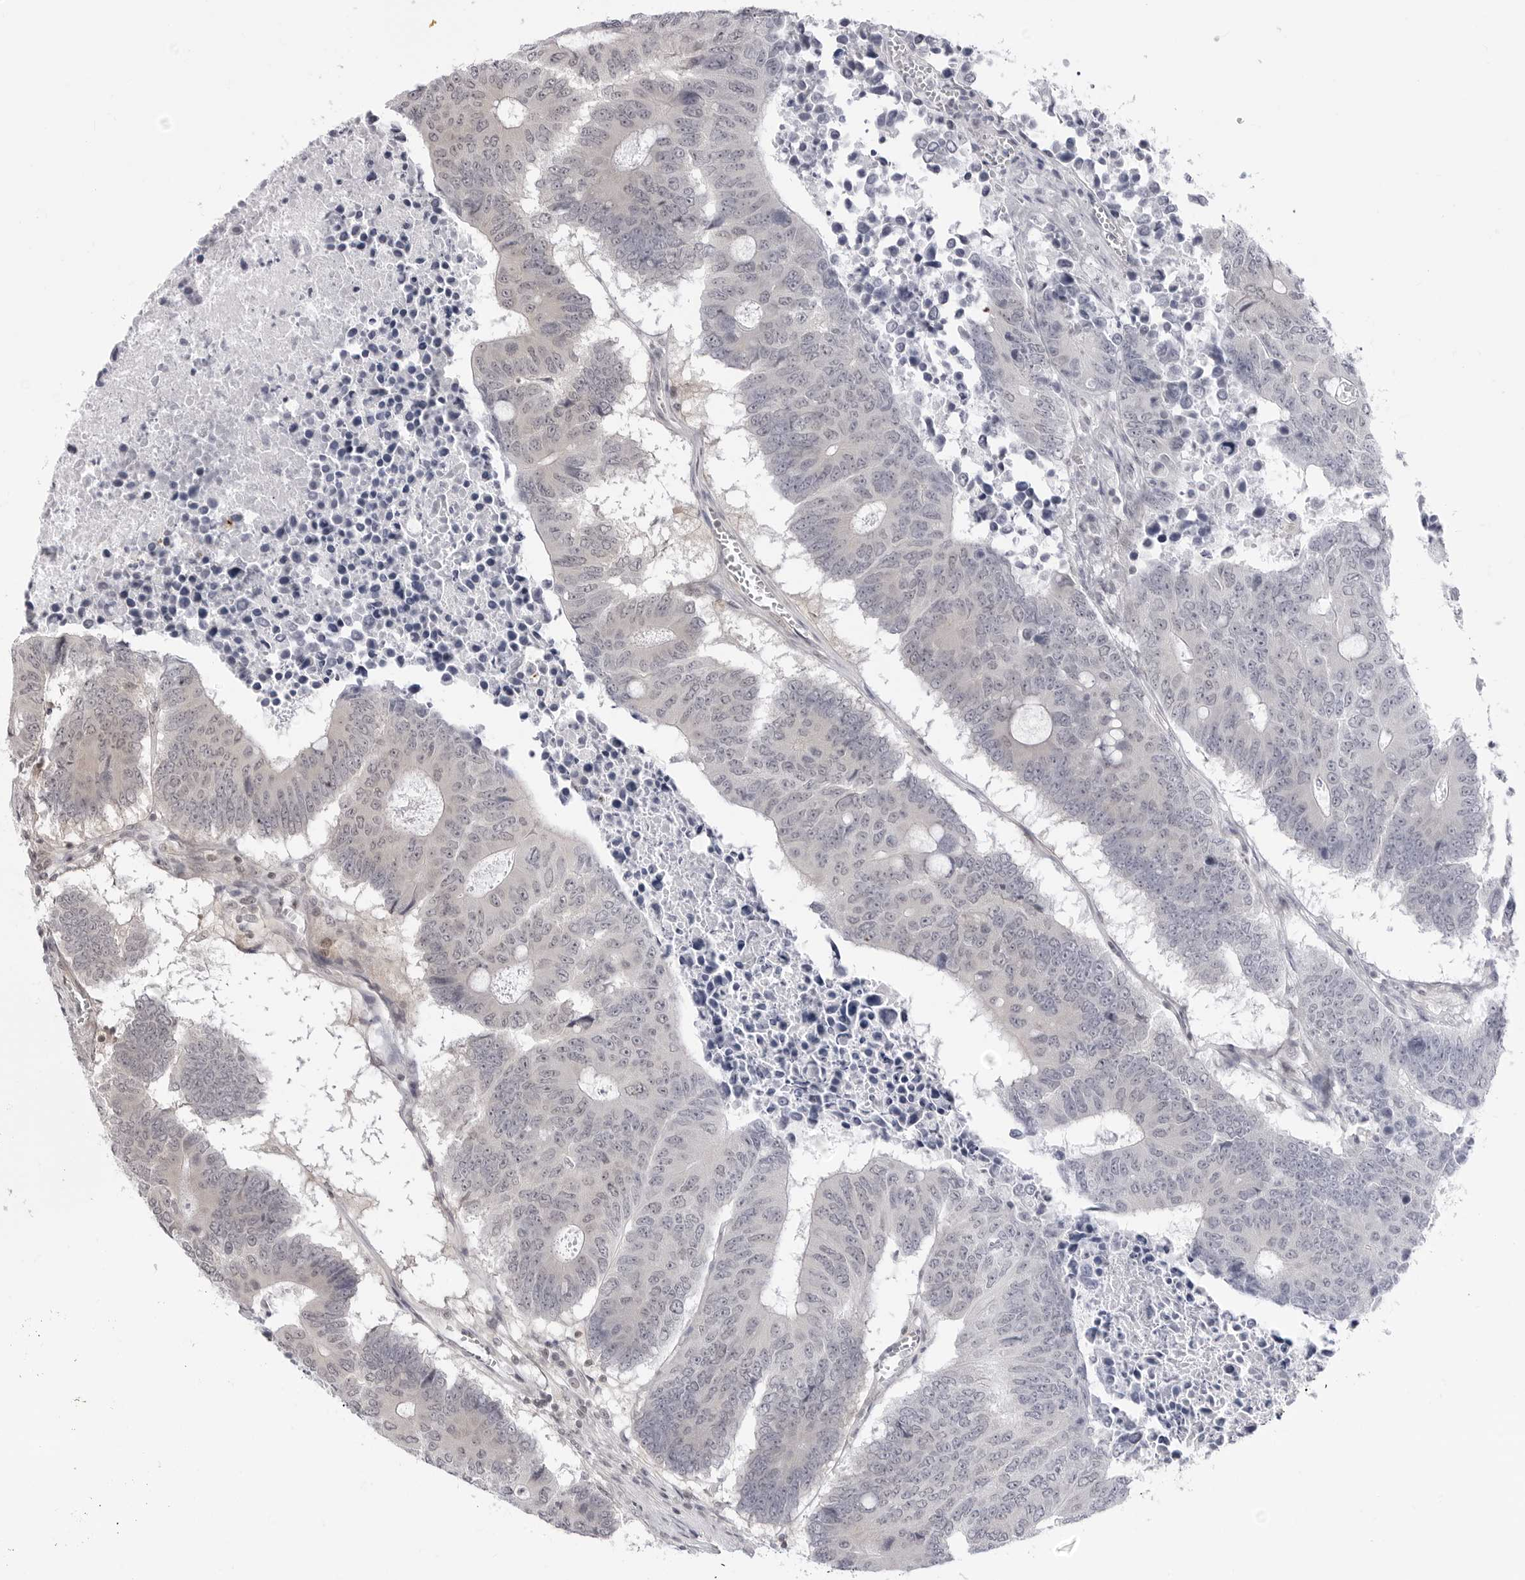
{"staining": {"intensity": "negative", "quantity": "none", "location": "none"}, "tissue": "colorectal cancer", "cell_type": "Tumor cells", "image_type": "cancer", "snomed": [{"axis": "morphology", "description": "Adenocarcinoma, NOS"}, {"axis": "topography", "description": "Colon"}], "caption": "Colorectal cancer (adenocarcinoma) stained for a protein using IHC demonstrates no positivity tumor cells.", "gene": "PPP2R5C", "patient": {"sex": "male", "age": 87}}